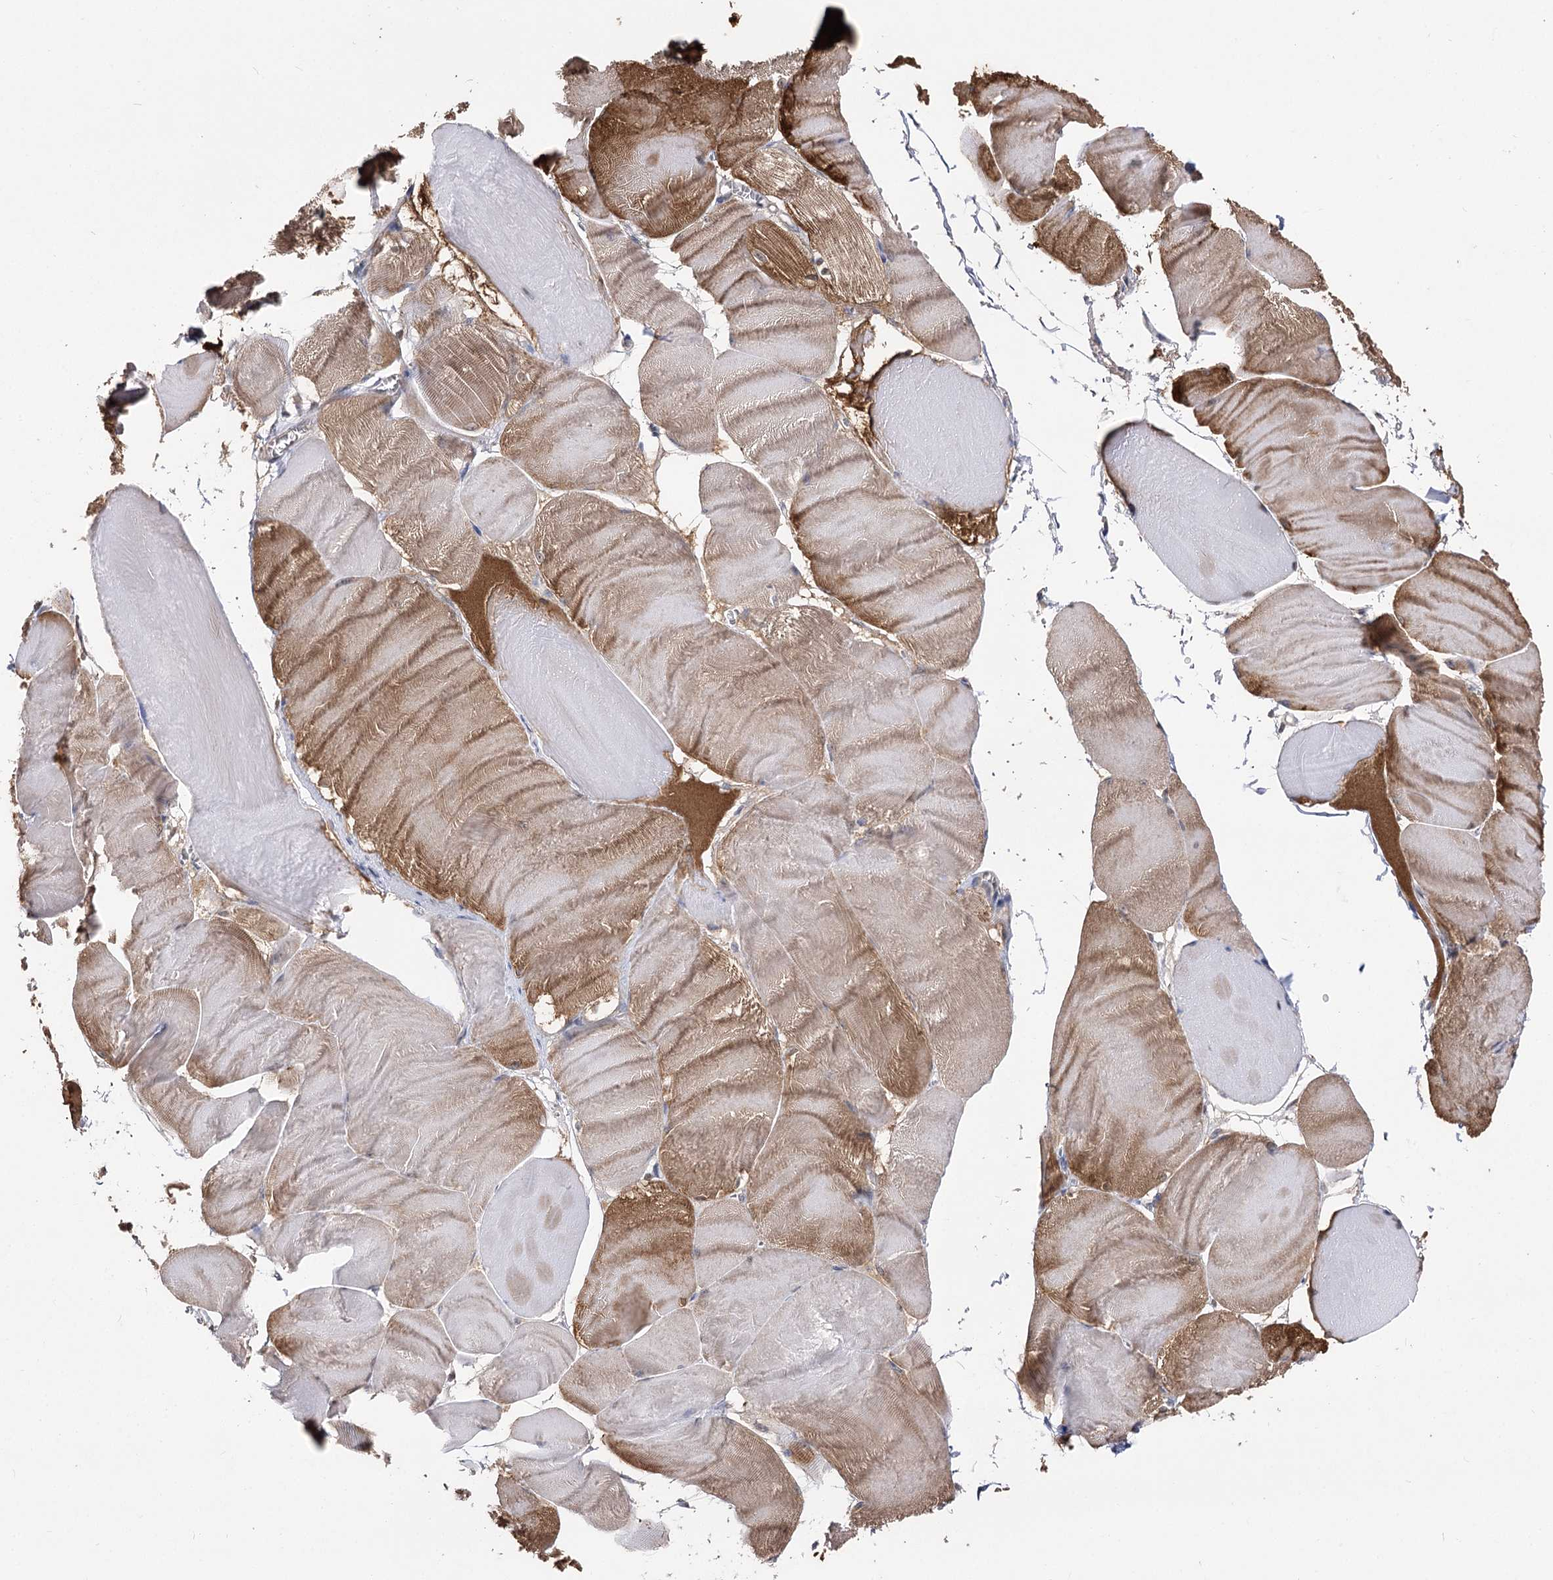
{"staining": {"intensity": "moderate", "quantity": "25%-75%", "location": "cytoplasmic/membranous"}, "tissue": "skeletal muscle", "cell_type": "Myocytes", "image_type": "normal", "snomed": [{"axis": "morphology", "description": "Normal tissue, NOS"}, {"axis": "morphology", "description": "Basal cell carcinoma"}, {"axis": "topography", "description": "Skeletal muscle"}], "caption": "IHC (DAB (3,3'-diaminobenzidine)) staining of benign skeletal muscle exhibits moderate cytoplasmic/membranous protein positivity in approximately 25%-75% of myocytes.", "gene": "UGP2", "patient": {"sex": "female", "age": 64}}